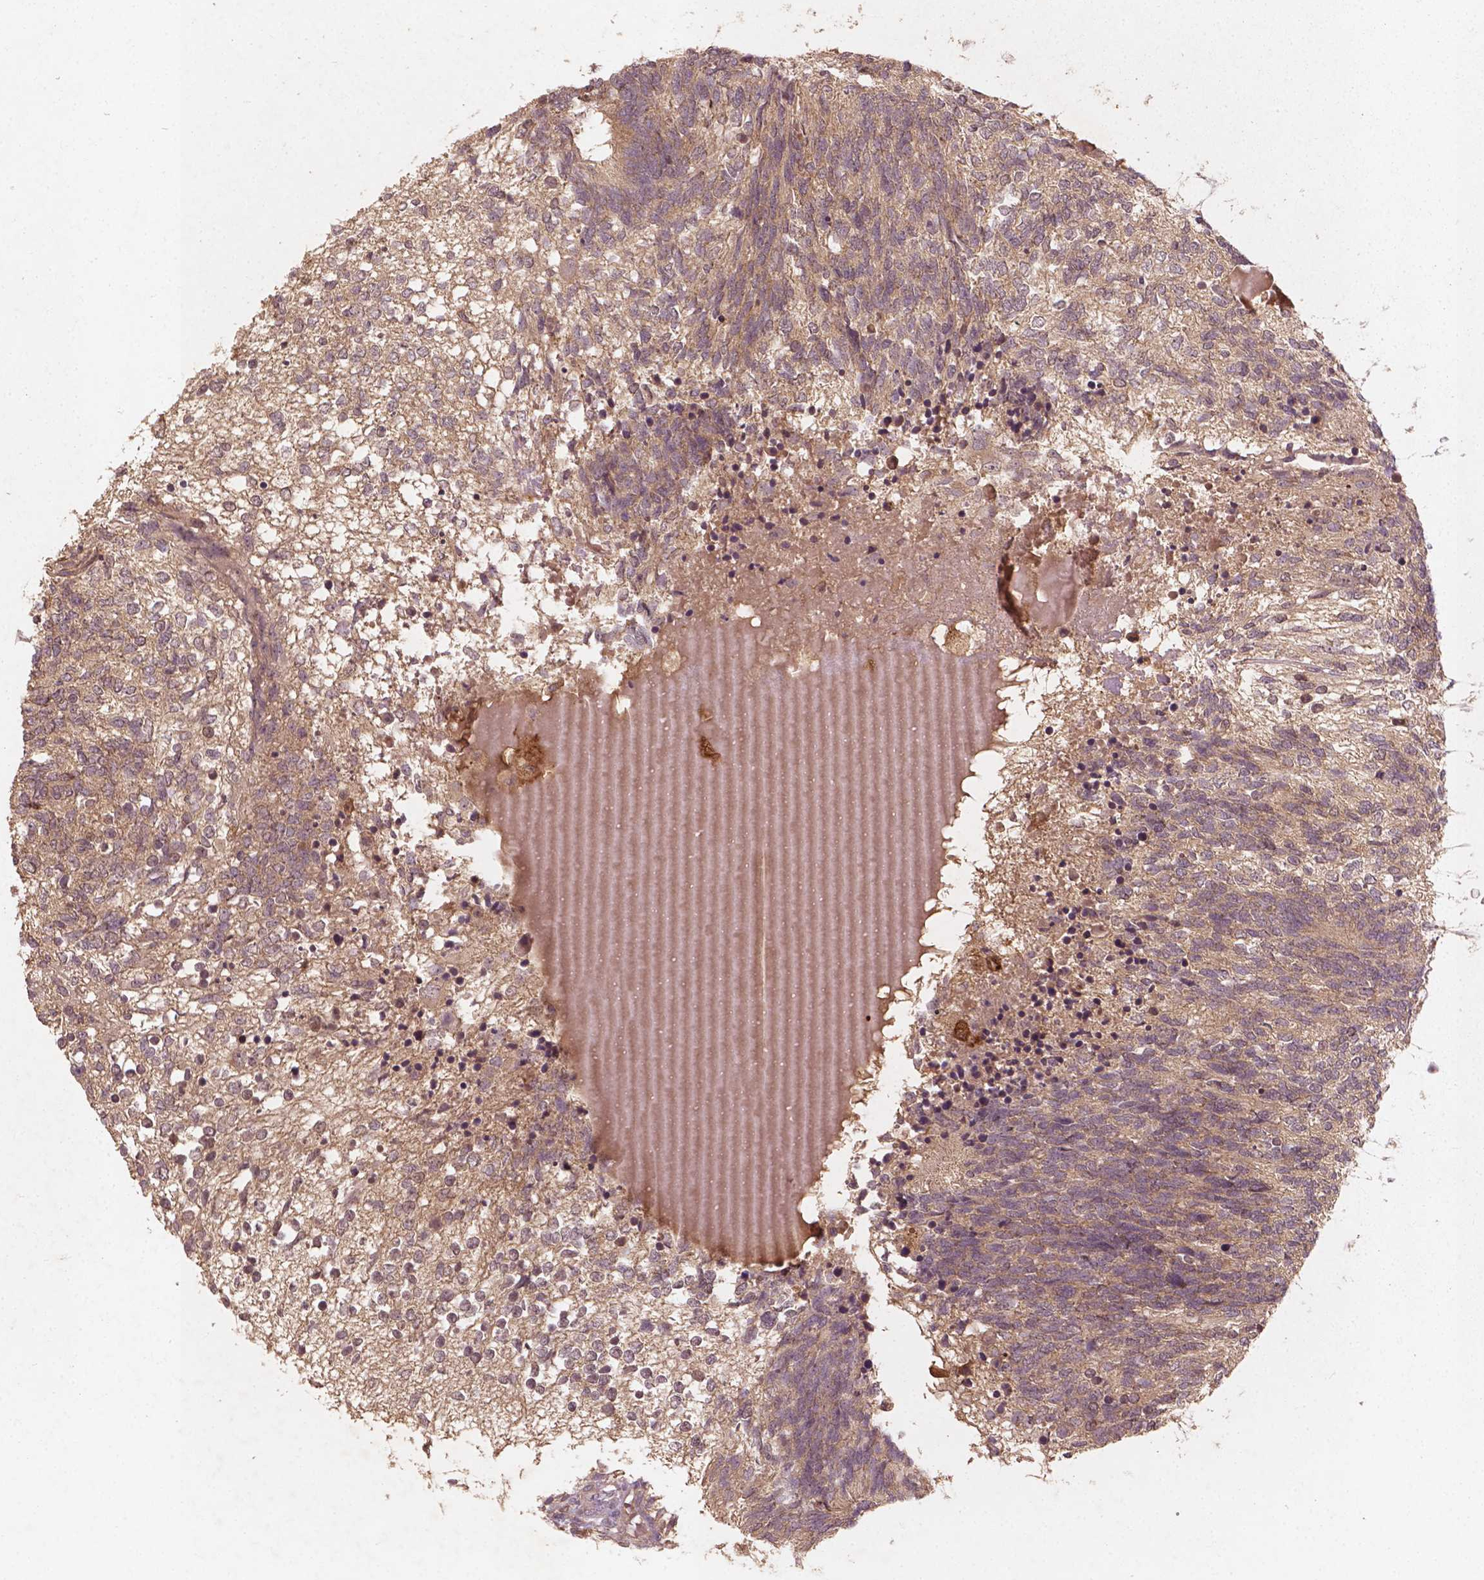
{"staining": {"intensity": "weak", "quantity": "25%-75%", "location": "cytoplasmic/membranous"}, "tissue": "testis cancer", "cell_type": "Tumor cells", "image_type": "cancer", "snomed": [{"axis": "morphology", "description": "Seminoma, NOS"}, {"axis": "morphology", "description": "Carcinoma, Embryonal, NOS"}, {"axis": "topography", "description": "Testis"}], "caption": "Tumor cells show weak cytoplasmic/membranous expression in approximately 25%-75% of cells in seminoma (testis).", "gene": "CYFIP2", "patient": {"sex": "male", "age": 41}}